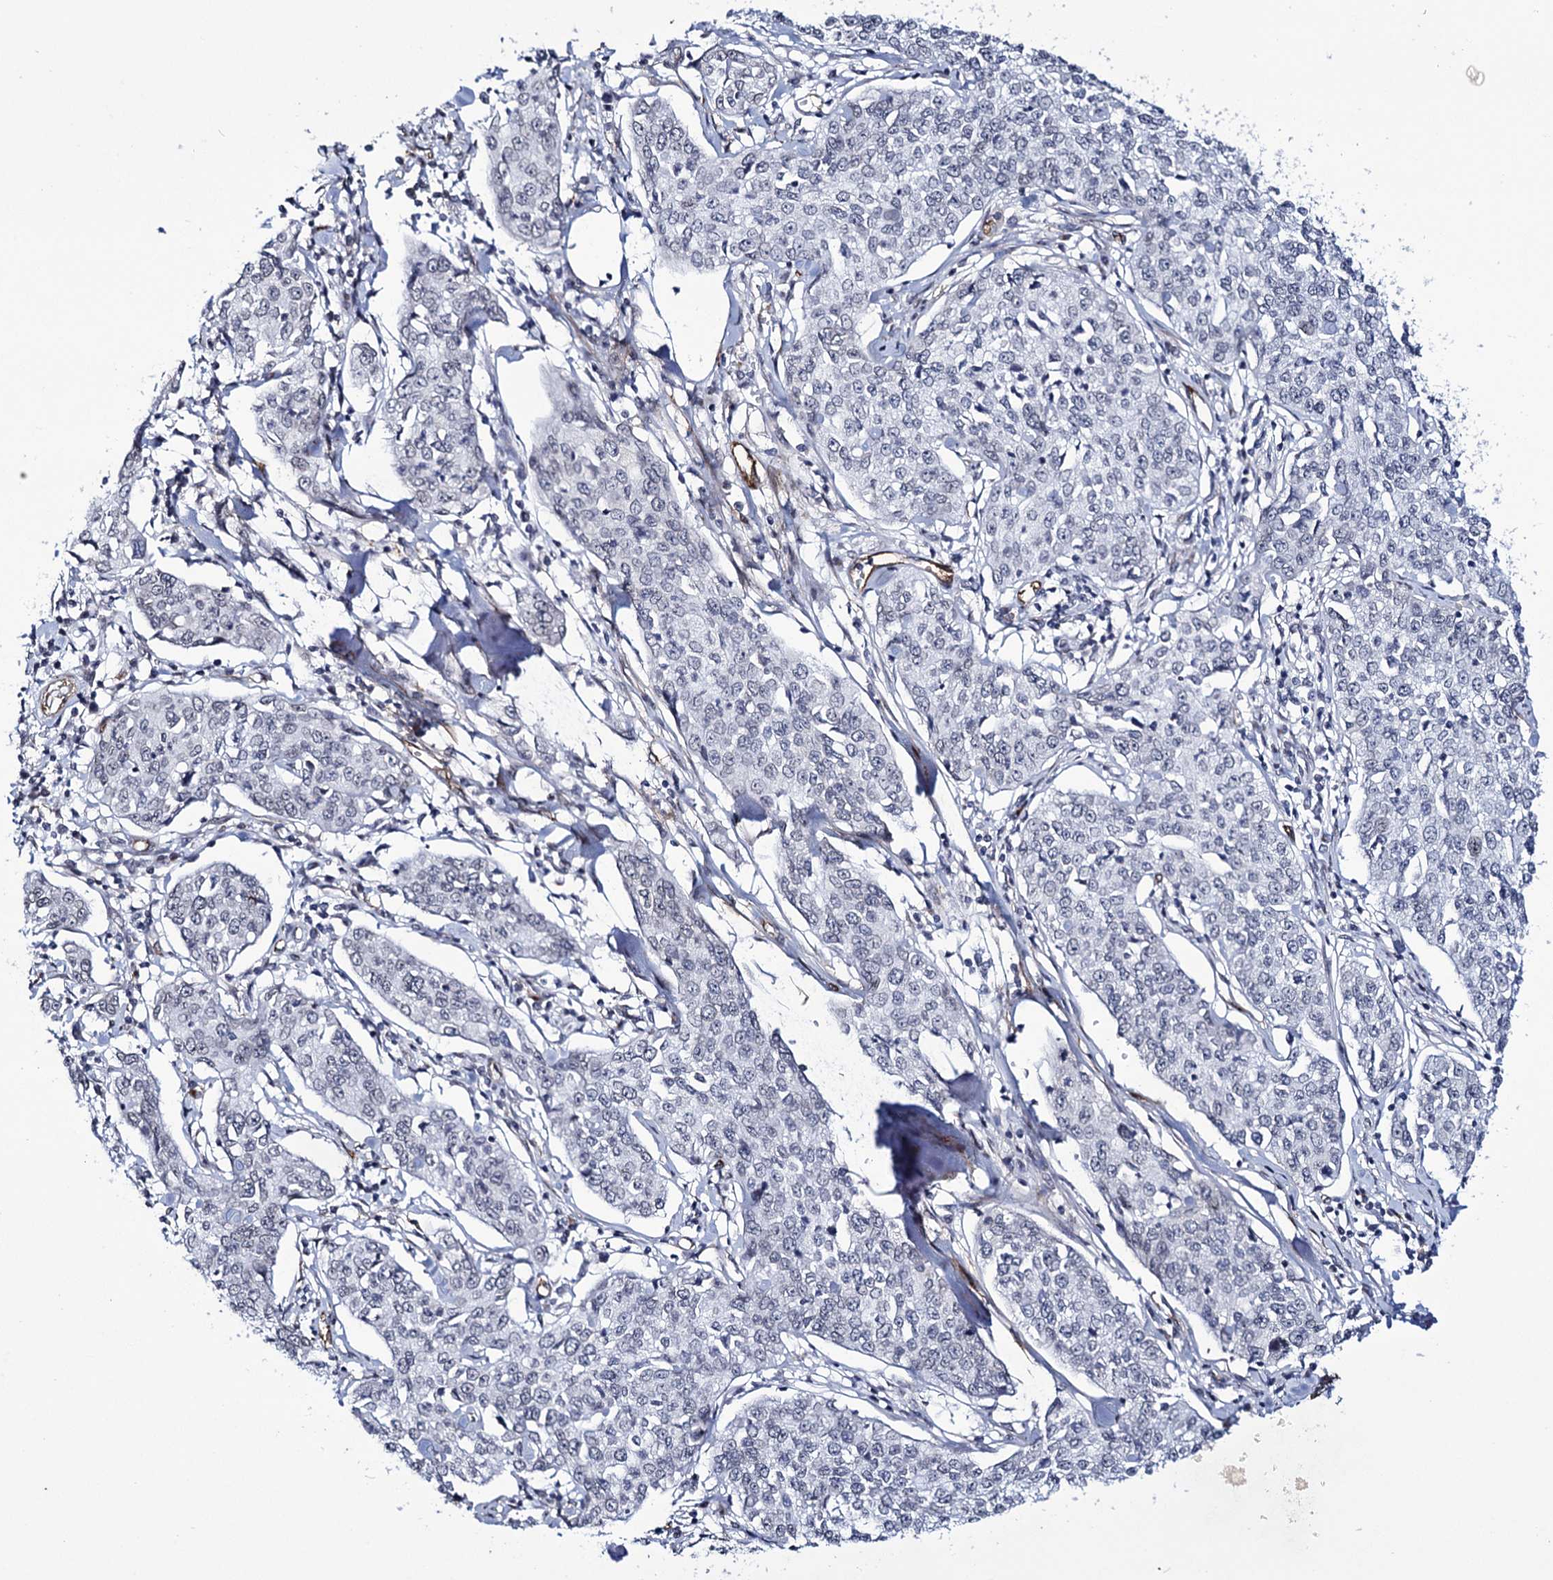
{"staining": {"intensity": "negative", "quantity": "none", "location": "none"}, "tissue": "cervical cancer", "cell_type": "Tumor cells", "image_type": "cancer", "snomed": [{"axis": "morphology", "description": "Squamous cell carcinoma, NOS"}, {"axis": "topography", "description": "Cervix"}], "caption": "DAB (3,3'-diaminobenzidine) immunohistochemical staining of squamous cell carcinoma (cervical) displays no significant expression in tumor cells.", "gene": "ZC3H12C", "patient": {"sex": "female", "age": 35}}